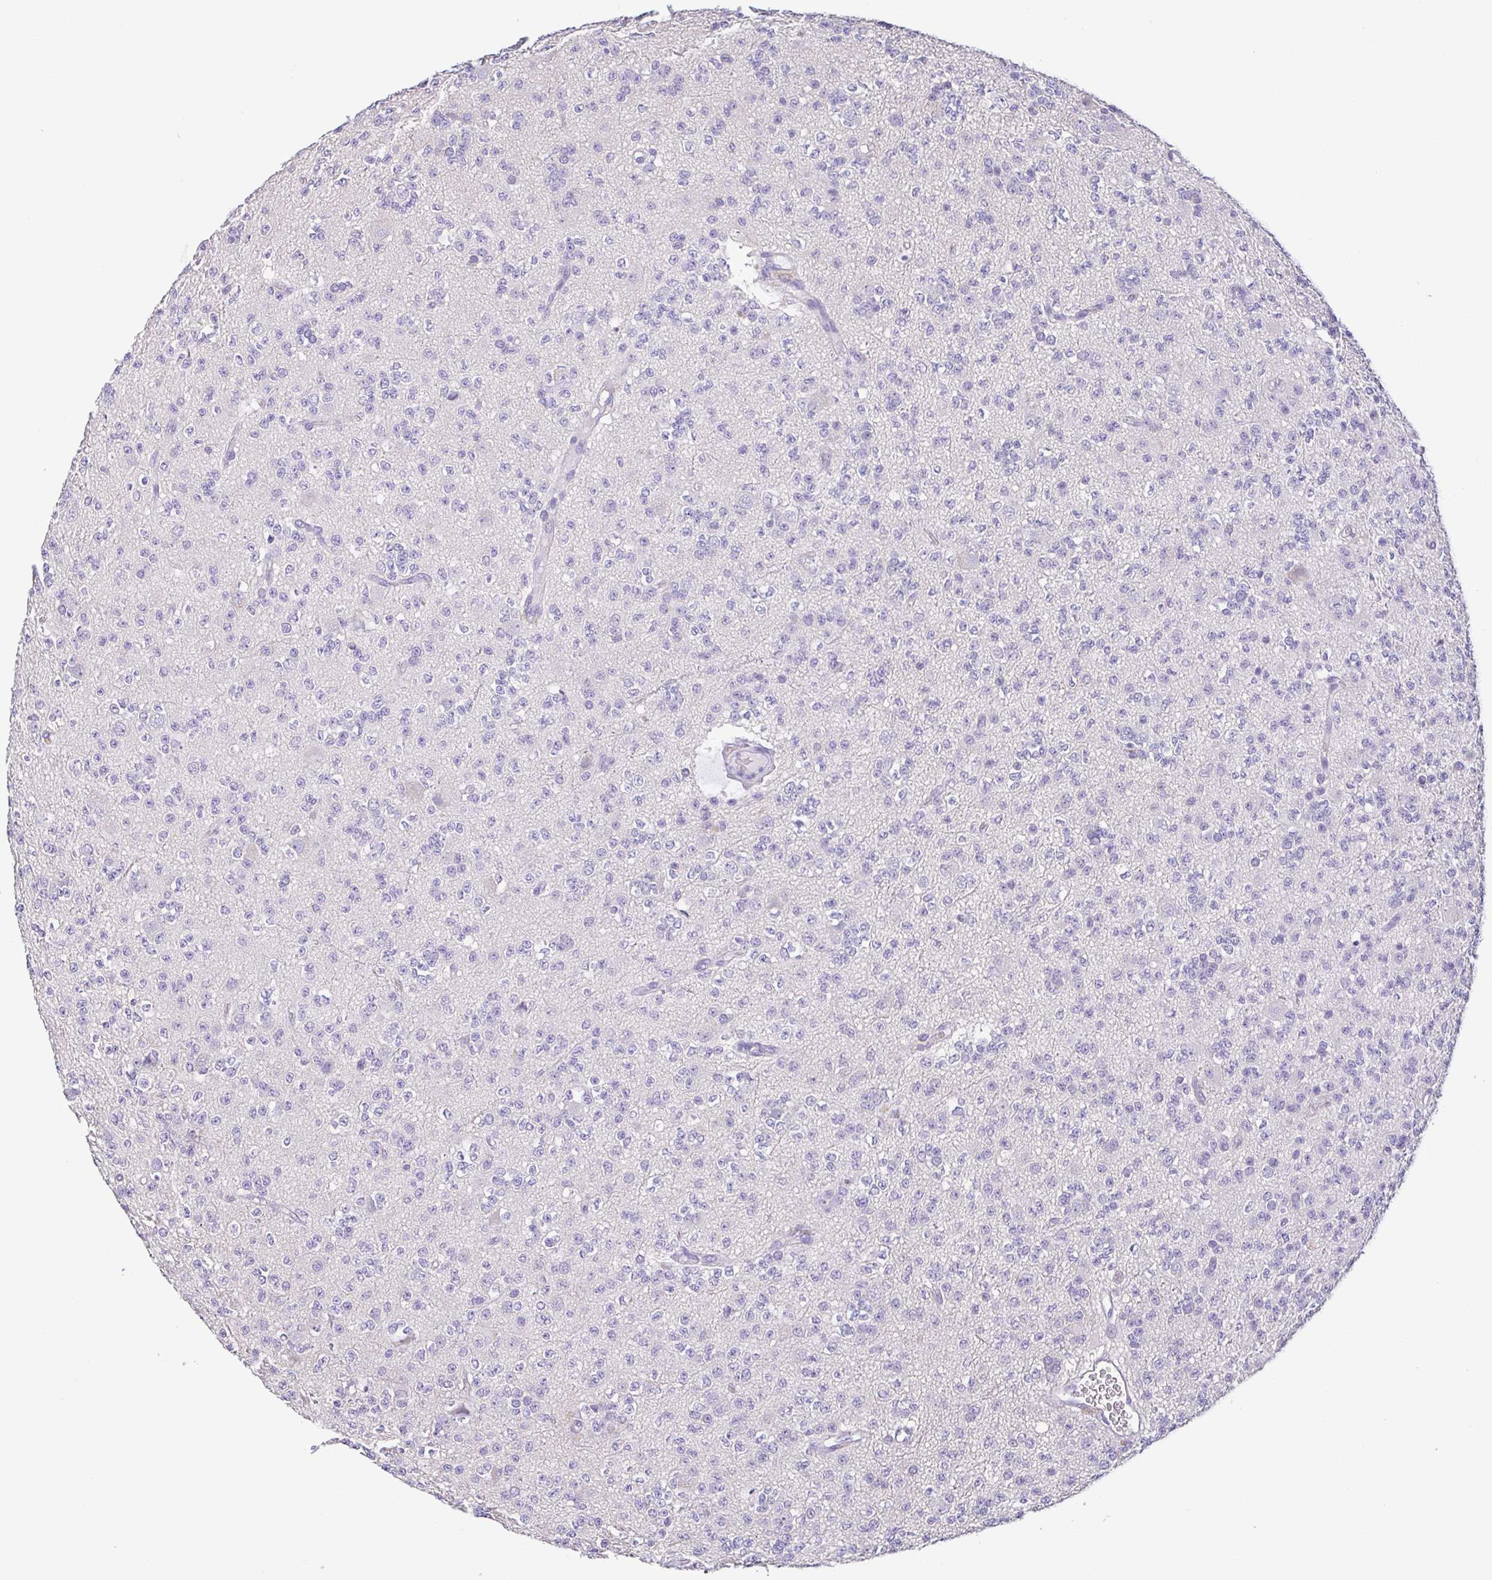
{"staining": {"intensity": "negative", "quantity": "none", "location": "none"}, "tissue": "glioma", "cell_type": "Tumor cells", "image_type": "cancer", "snomed": [{"axis": "morphology", "description": "Glioma, malignant, High grade"}, {"axis": "topography", "description": "Brain"}], "caption": "Tumor cells show no significant protein expression in high-grade glioma (malignant).", "gene": "PKDREJ", "patient": {"sex": "male", "age": 36}}